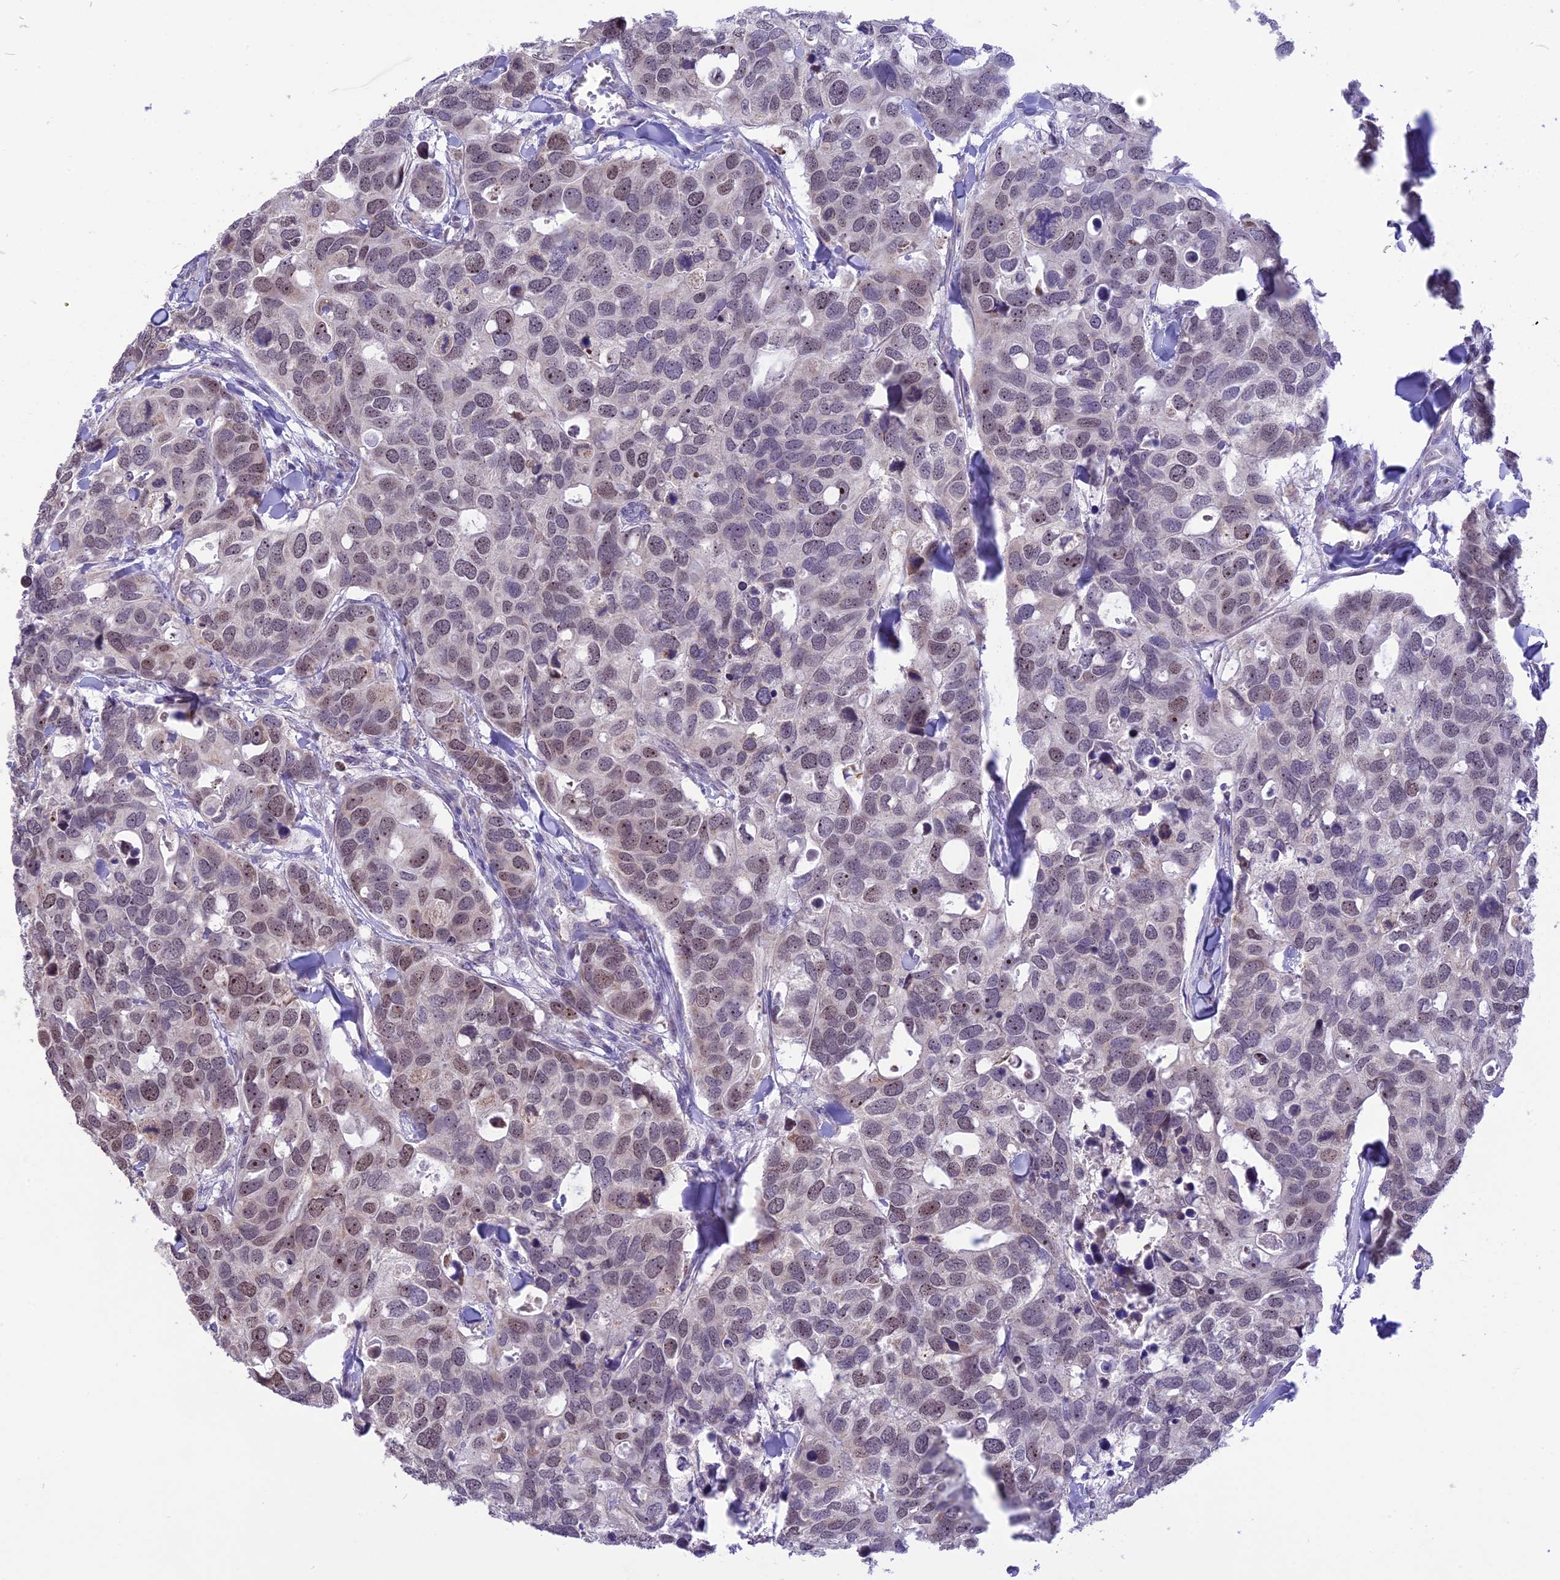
{"staining": {"intensity": "weak", "quantity": "25%-75%", "location": "nuclear"}, "tissue": "breast cancer", "cell_type": "Tumor cells", "image_type": "cancer", "snomed": [{"axis": "morphology", "description": "Duct carcinoma"}, {"axis": "topography", "description": "Breast"}], "caption": "A high-resolution histopathology image shows immunohistochemistry (IHC) staining of breast infiltrating ductal carcinoma, which exhibits weak nuclear staining in about 25%-75% of tumor cells. The staining is performed using DAB (3,3'-diaminobenzidine) brown chromogen to label protein expression. The nuclei are counter-stained blue using hematoxylin.", "gene": "CMSS1", "patient": {"sex": "female", "age": 83}}